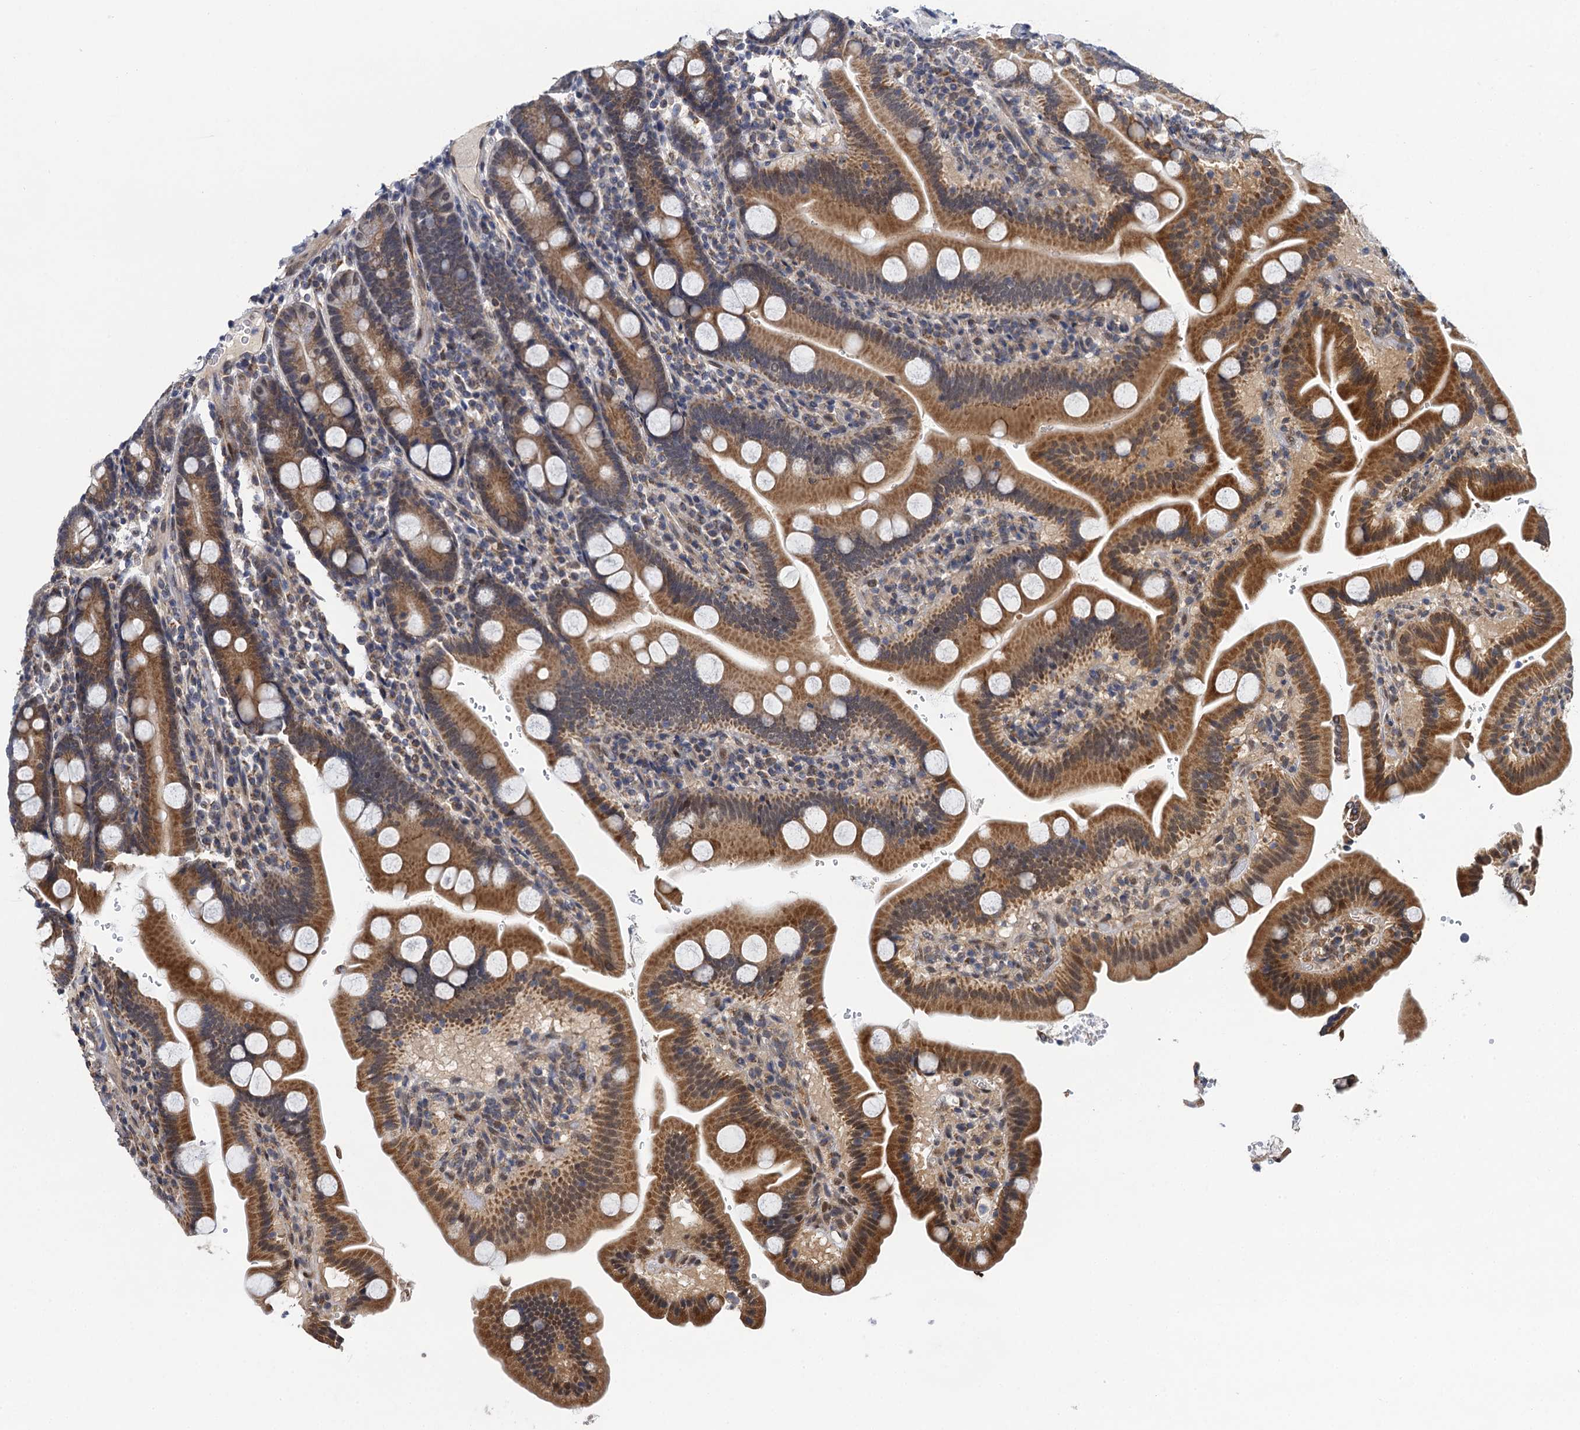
{"staining": {"intensity": "moderate", "quantity": ">75%", "location": "cytoplasmic/membranous"}, "tissue": "duodenum", "cell_type": "Glandular cells", "image_type": "normal", "snomed": [{"axis": "morphology", "description": "Normal tissue, NOS"}, {"axis": "topography", "description": "Duodenum"}], "caption": "A photomicrograph of duodenum stained for a protein demonstrates moderate cytoplasmic/membranous brown staining in glandular cells. (DAB (3,3'-diaminobenzidine) = brown stain, brightfield microscopy at high magnification).", "gene": "CMPK2", "patient": {"sex": "male", "age": 55}}